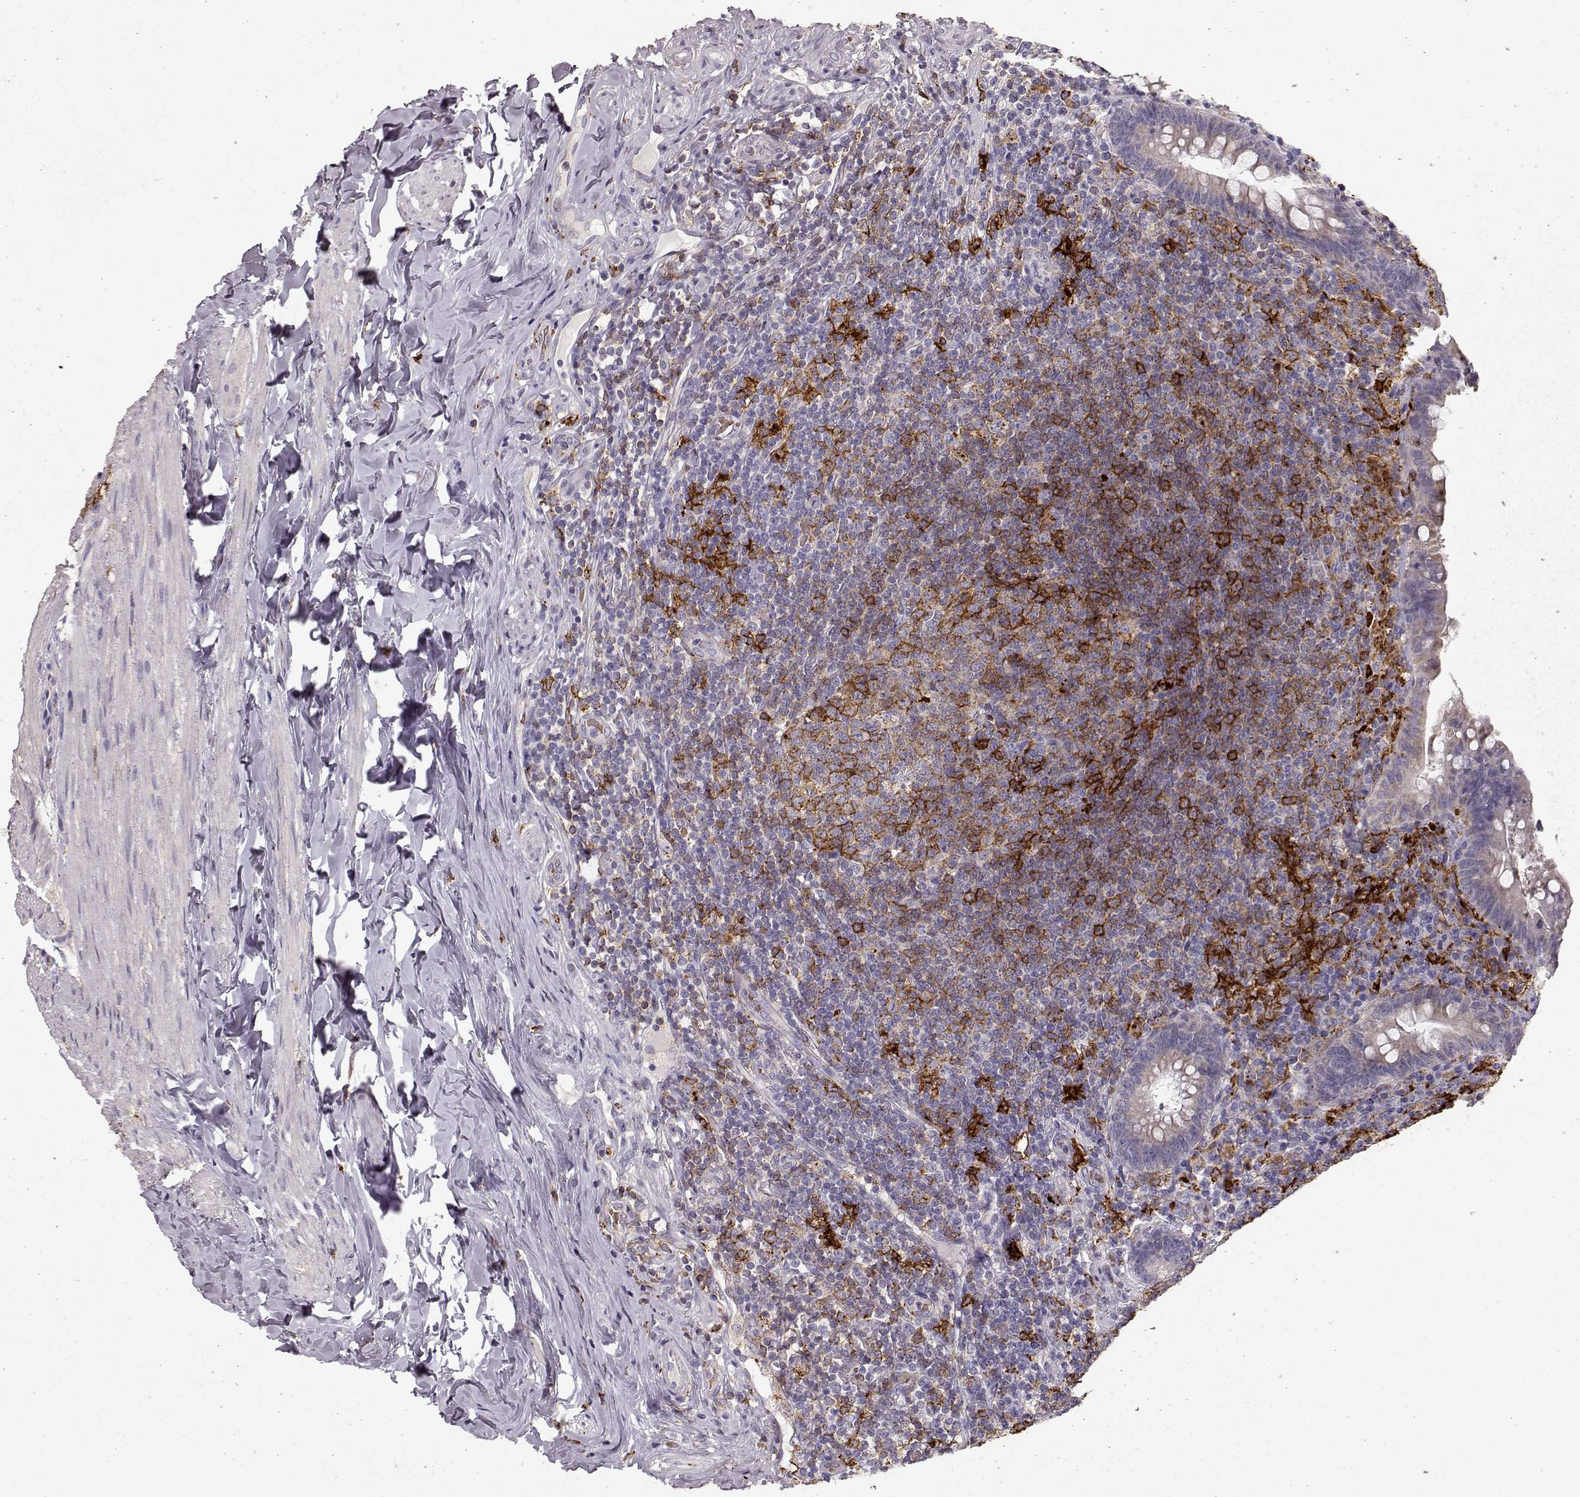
{"staining": {"intensity": "negative", "quantity": "none", "location": "none"}, "tissue": "appendix", "cell_type": "Glandular cells", "image_type": "normal", "snomed": [{"axis": "morphology", "description": "Normal tissue, NOS"}, {"axis": "topography", "description": "Appendix"}], "caption": "The immunohistochemistry photomicrograph has no significant expression in glandular cells of appendix. The staining is performed using DAB (3,3'-diaminobenzidine) brown chromogen with nuclei counter-stained in using hematoxylin.", "gene": "CCNF", "patient": {"sex": "male", "age": 47}}